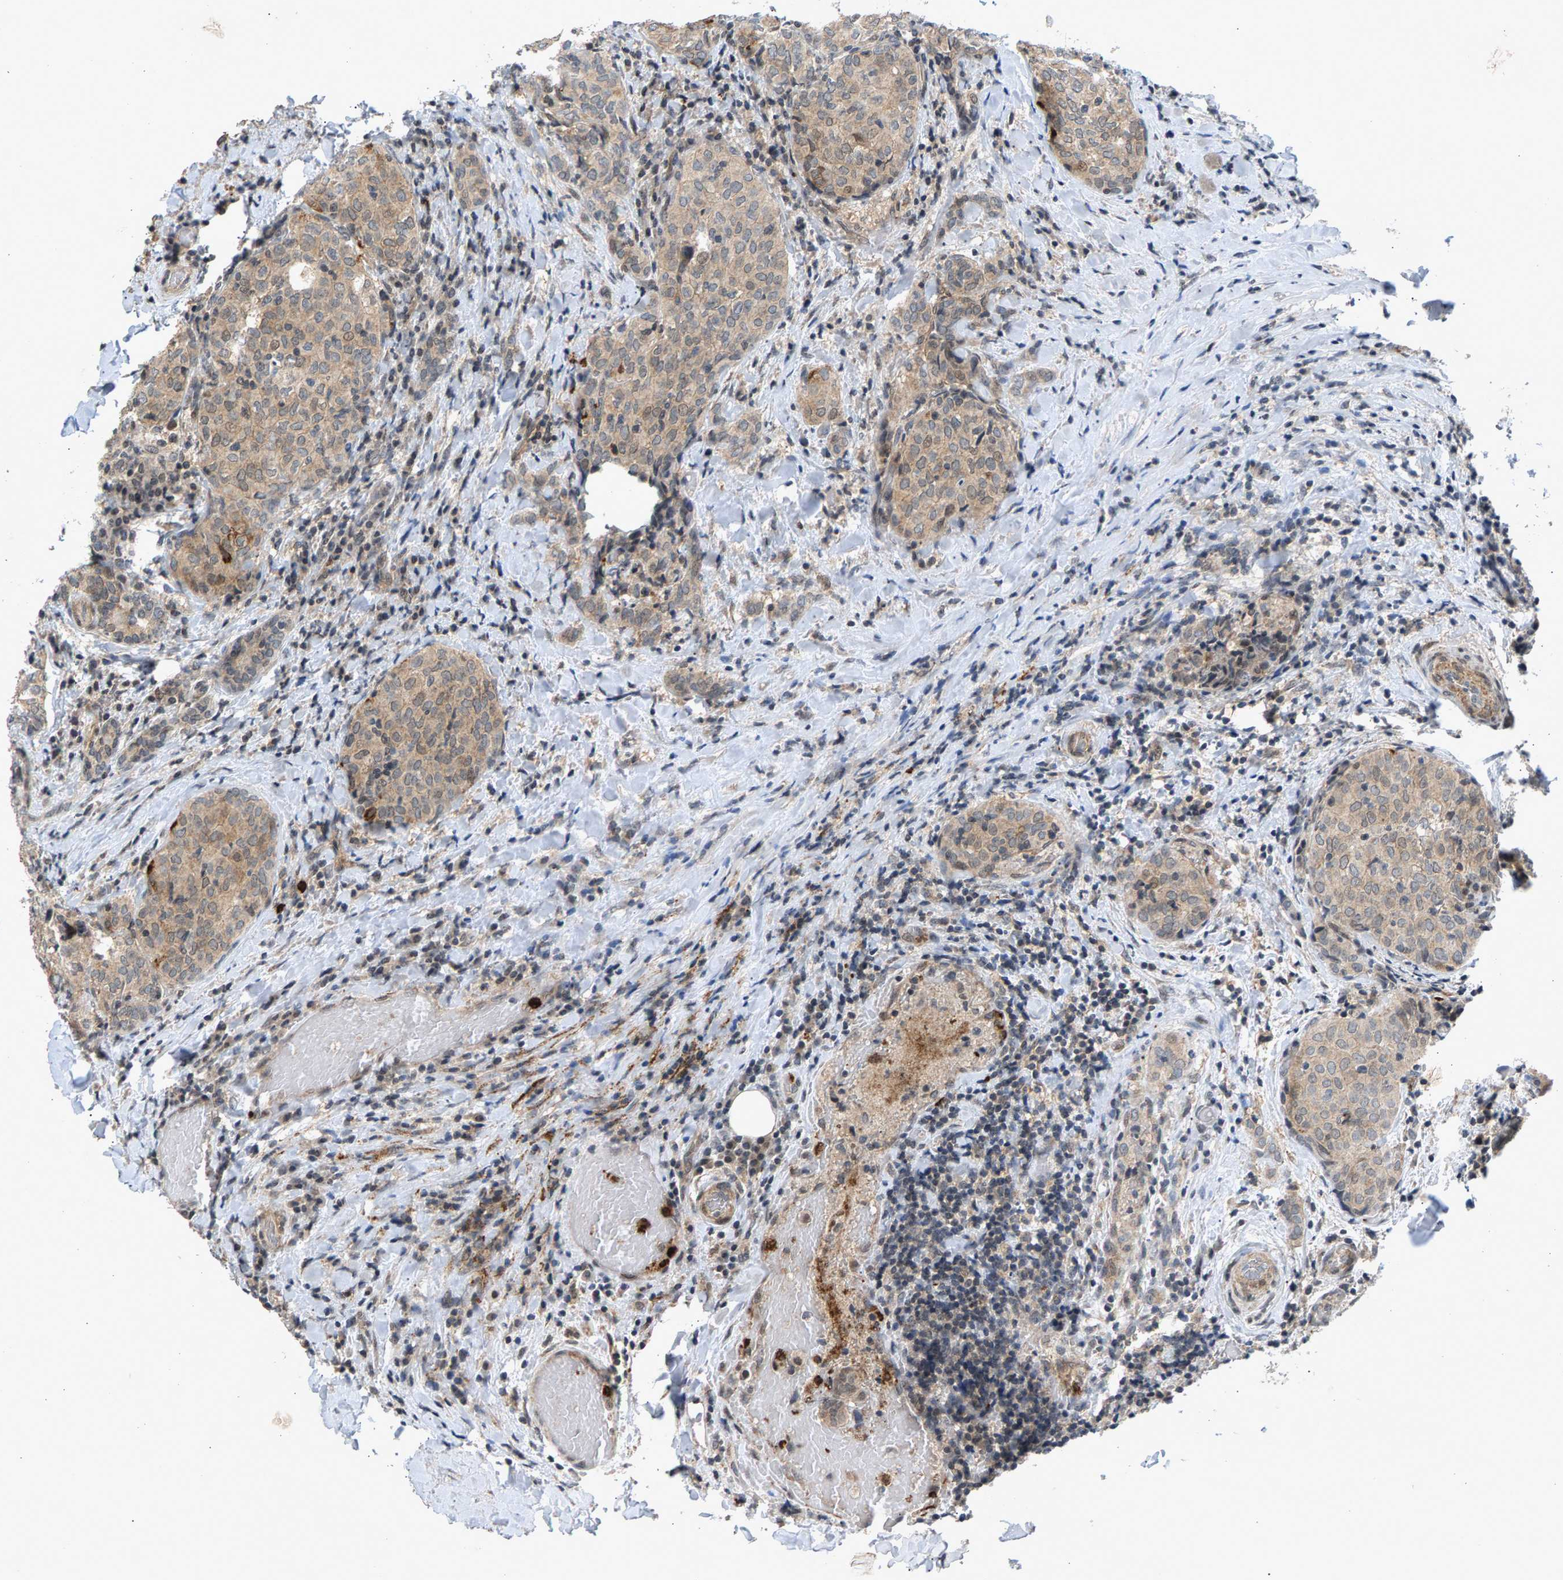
{"staining": {"intensity": "moderate", "quantity": ">75%", "location": "cytoplasmic/membranous,nuclear"}, "tissue": "thyroid cancer", "cell_type": "Tumor cells", "image_type": "cancer", "snomed": [{"axis": "morphology", "description": "Normal tissue, NOS"}, {"axis": "morphology", "description": "Papillary adenocarcinoma, NOS"}, {"axis": "topography", "description": "Thyroid gland"}], "caption": "Thyroid cancer (papillary adenocarcinoma) tissue exhibits moderate cytoplasmic/membranous and nuclear staining in about >75% of tumor cells", "gene": "ZPR1", "patient": {"sex": "female", "age": 30}}